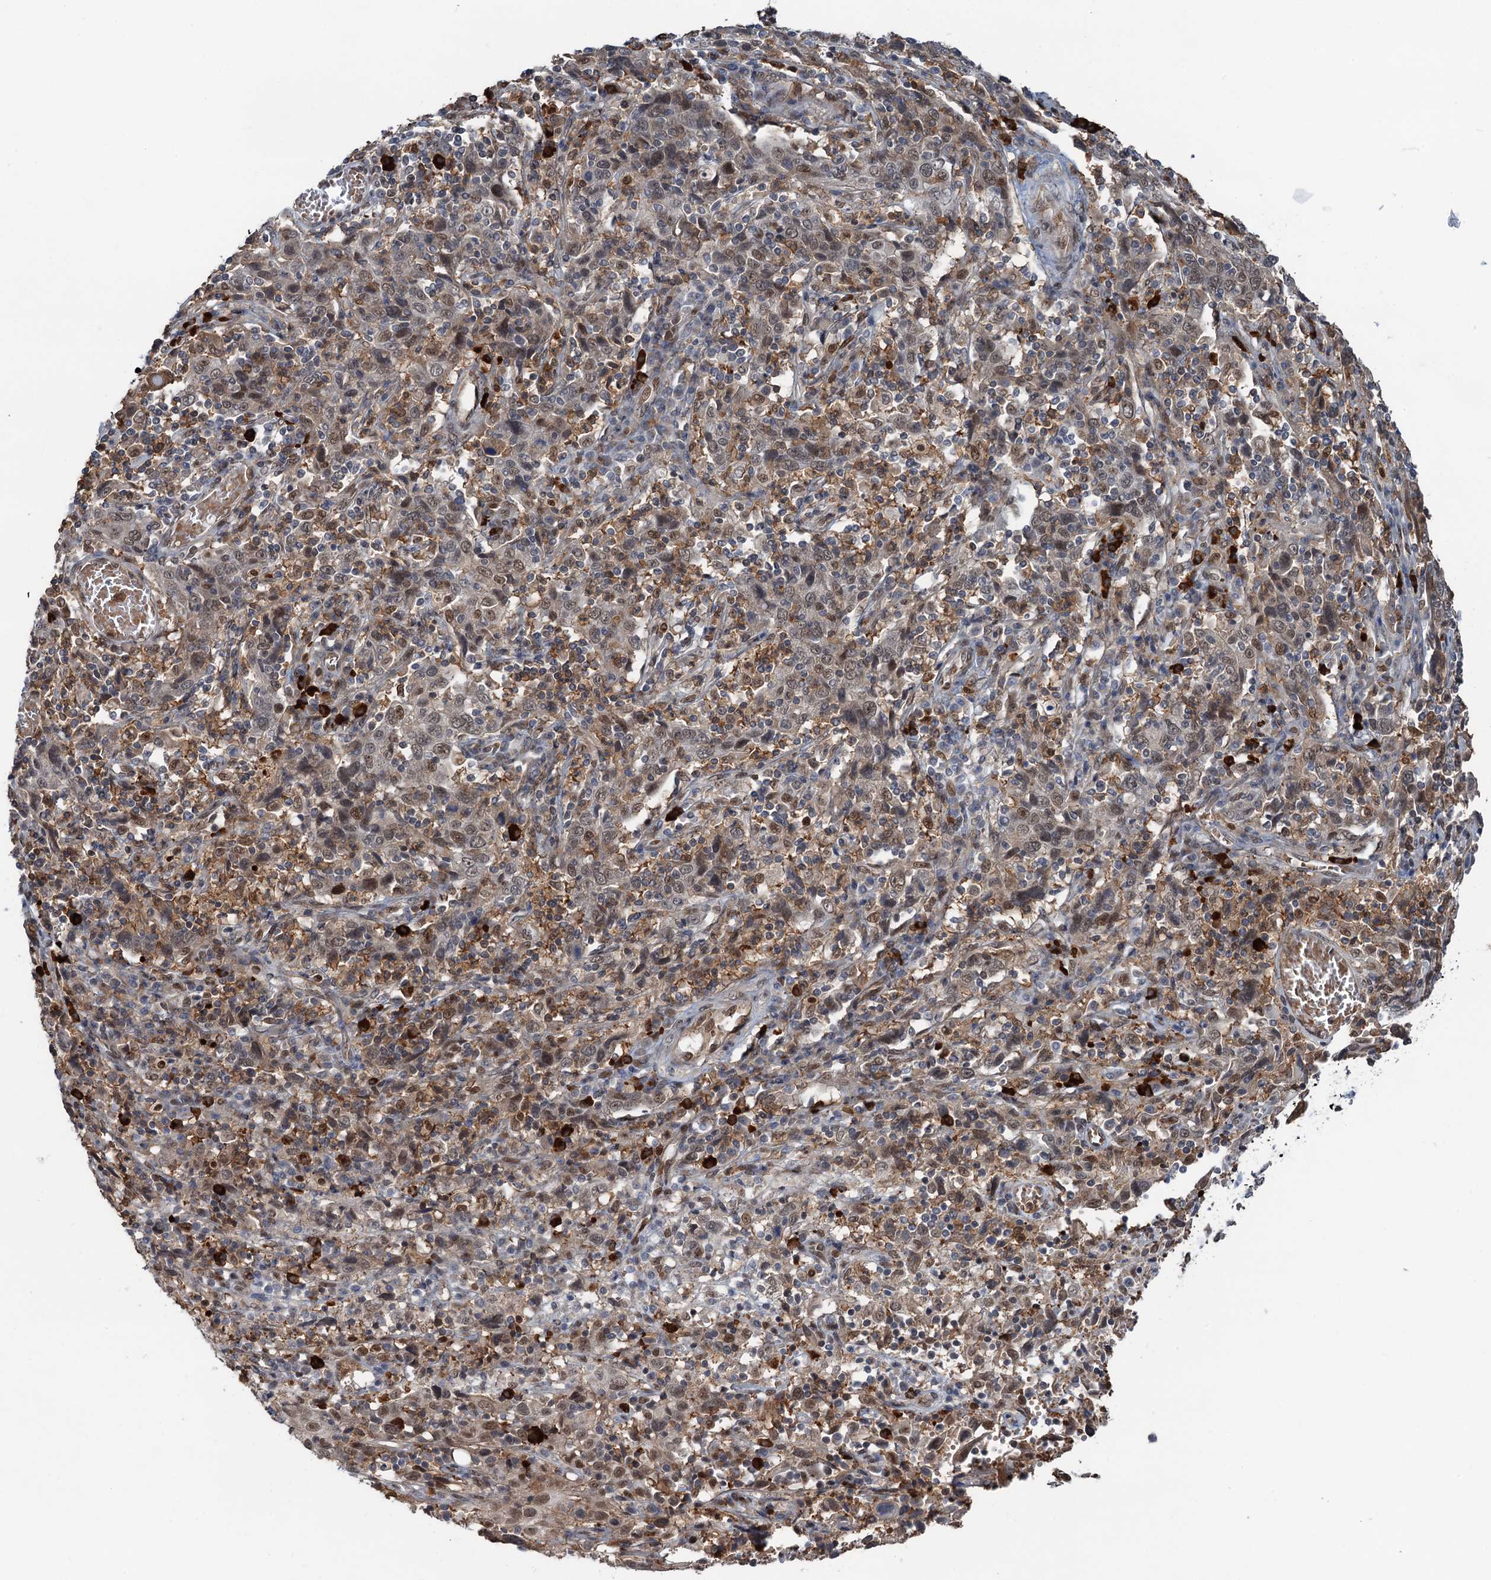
{"staining": {"intensity": "weak", "quantity": ">75%", "location": "cytoplasmic/membranous,nuclear"}, "tissue": "cervical cancer", "cell_type": "Tumor cells", "image_type": "cancer", "snomed": [{"axis": "morphology", "description": "Squamous cell carcinoma, NOS"}, {"axis": "topography", "description": "Cervix"}], "caption": "Human squamous cell carcinoma (cervical) stained for a protein (brown) shows weak cytoplasmic/membranous and nuclear positive staining in approximately >75% of tumor cells.", "gene": "ZNF609", "patient": {"sex": "female", "age": 46}}